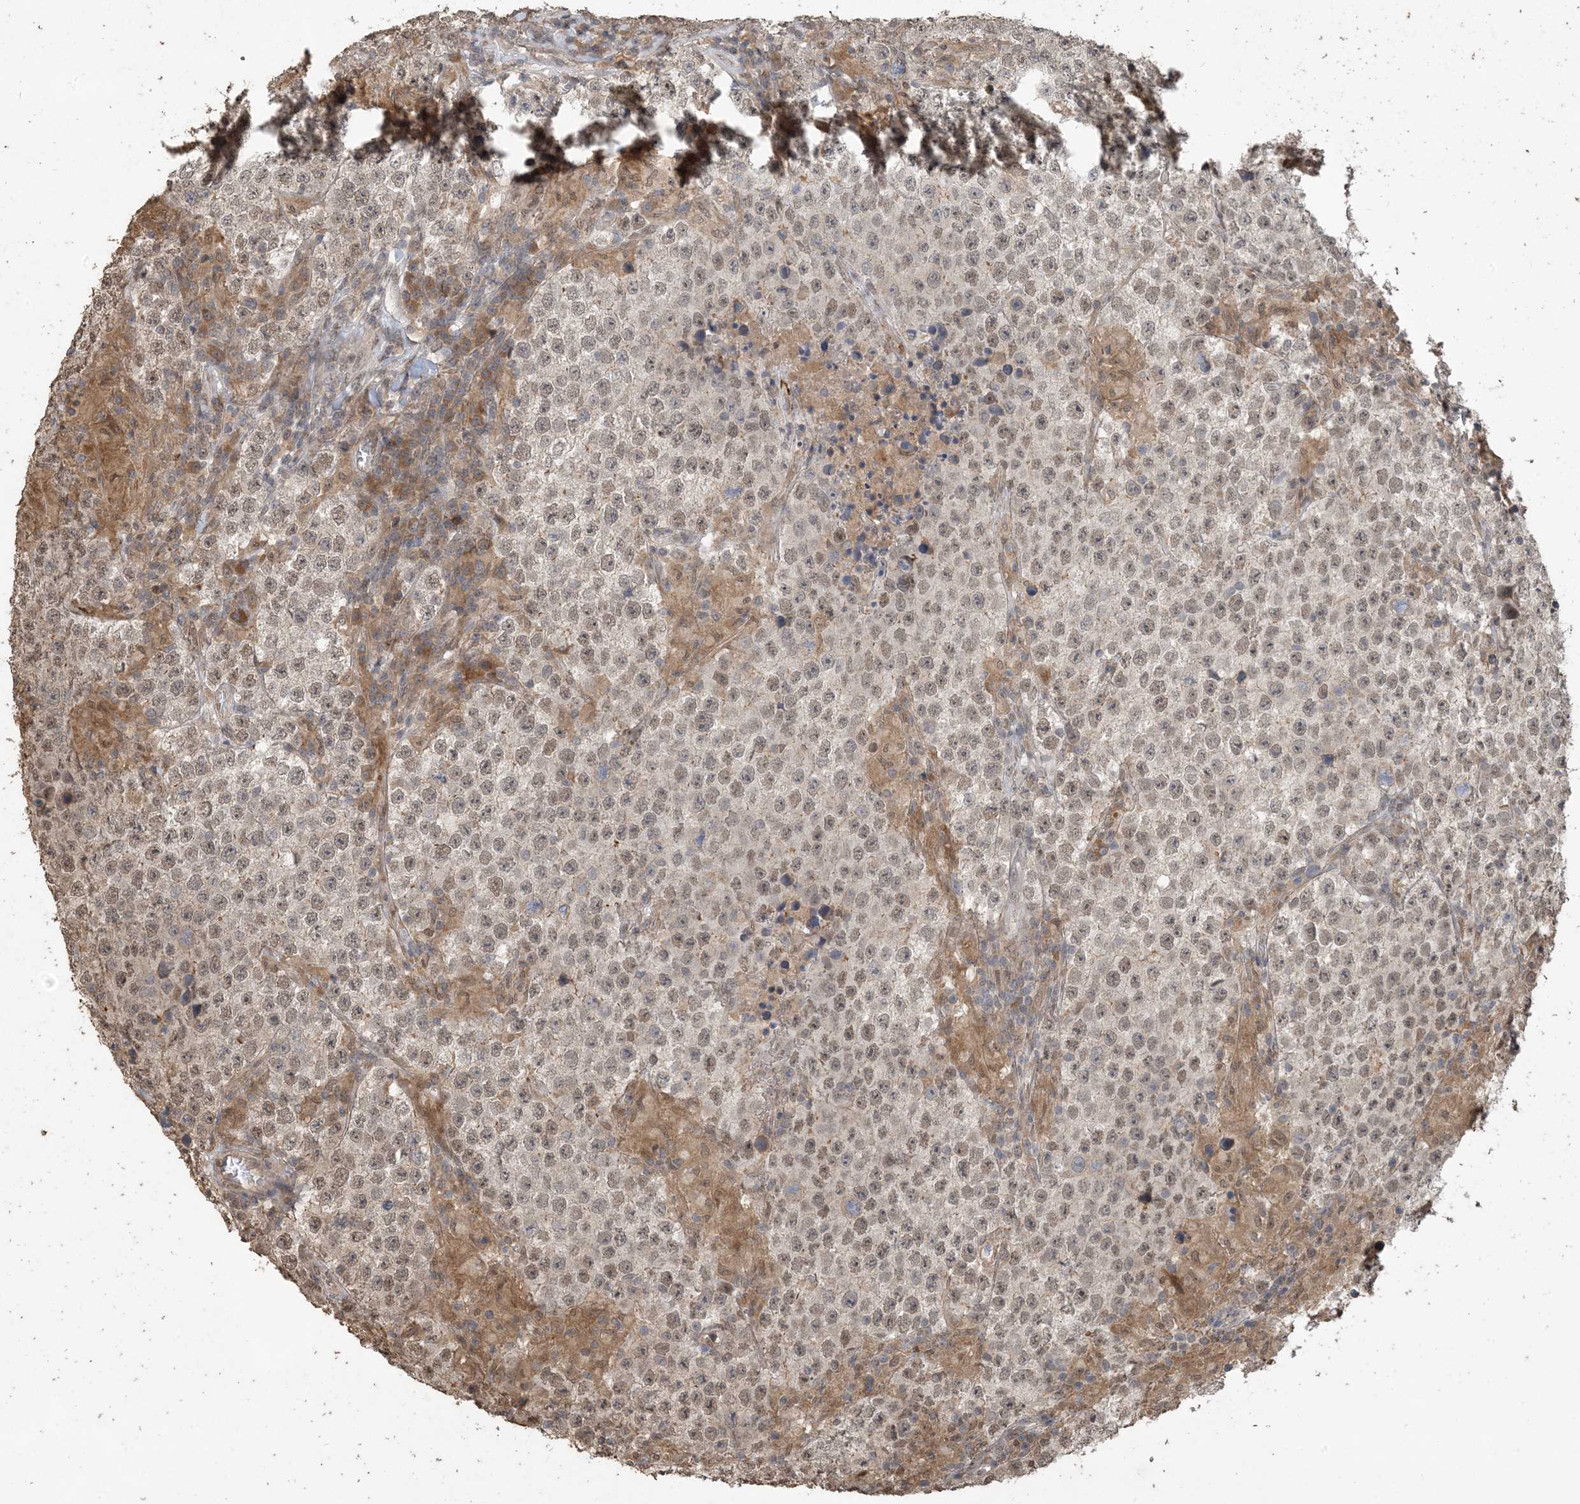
{"staining": {"intensity": "weak", "quantity": ">75%", "location": "nuclear"}, "tissue": "testis cancer", "cell_type": "Tumor cells", "image_type": "cancer", "snomed": [{"axis": "morphology", "description": "Normal tissue, NOS"}, {"axis": "morphology", "description": "Urothelial carcinoma, High grade"}, {"axis": "morphology", "description": "Seminoma, NOS"}, {"axis": "morphology", "description": "Carcinoma, Embryonal, NOS"}, {"axis": "topography", "description": "Urinary bladder"}, {"axis": "topography", "description": "Testis"}], "caption": "Immunohistochemistry of testis cancer (urothelial carcinoma (high-grade)) reveals low levels of weak nuclear positivity in about >75% of tumor cells.", "gene": "ZC3H12A", "patient": {"sex": "male", "age": 41}}